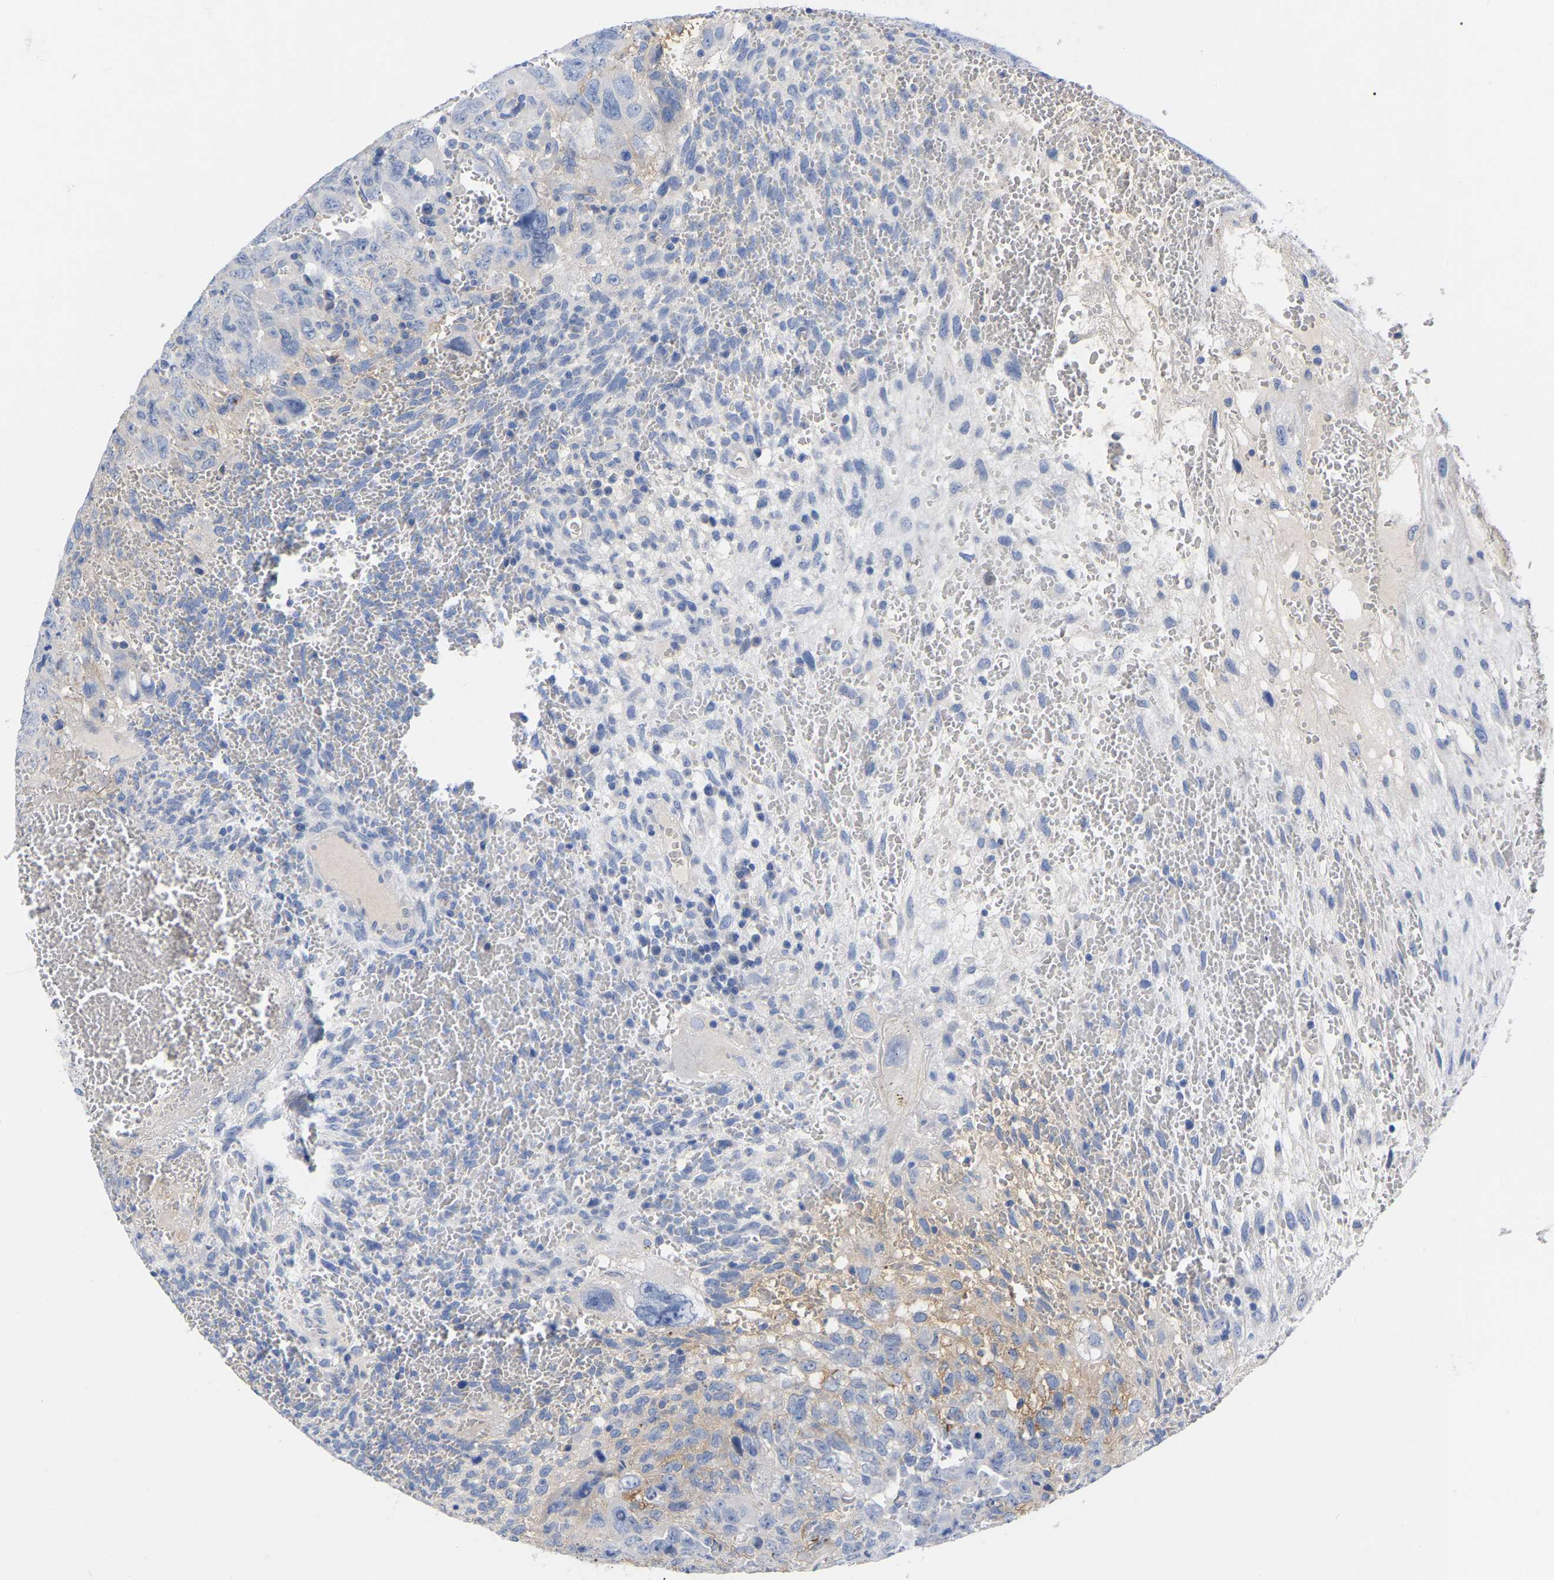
{"staining": {"intensity": "negative", "quantity": "none", "location": "none"}, "tissue": "testis cancer", "cell_type": "Tumor cells", "image_type": "cancer", "snomed": [{"axis": "morphology", "description": "Carcinoma, Embryonal, NOS"}, {"axis": "topography", "description": "Testis"}], "caption": "Testis embryonal carcinoma was stained to show a protein in brown. There is no significant staining in tumor cells.", "gene": "HAPLN1", "patient": {"sex": "male", "age": 28}}